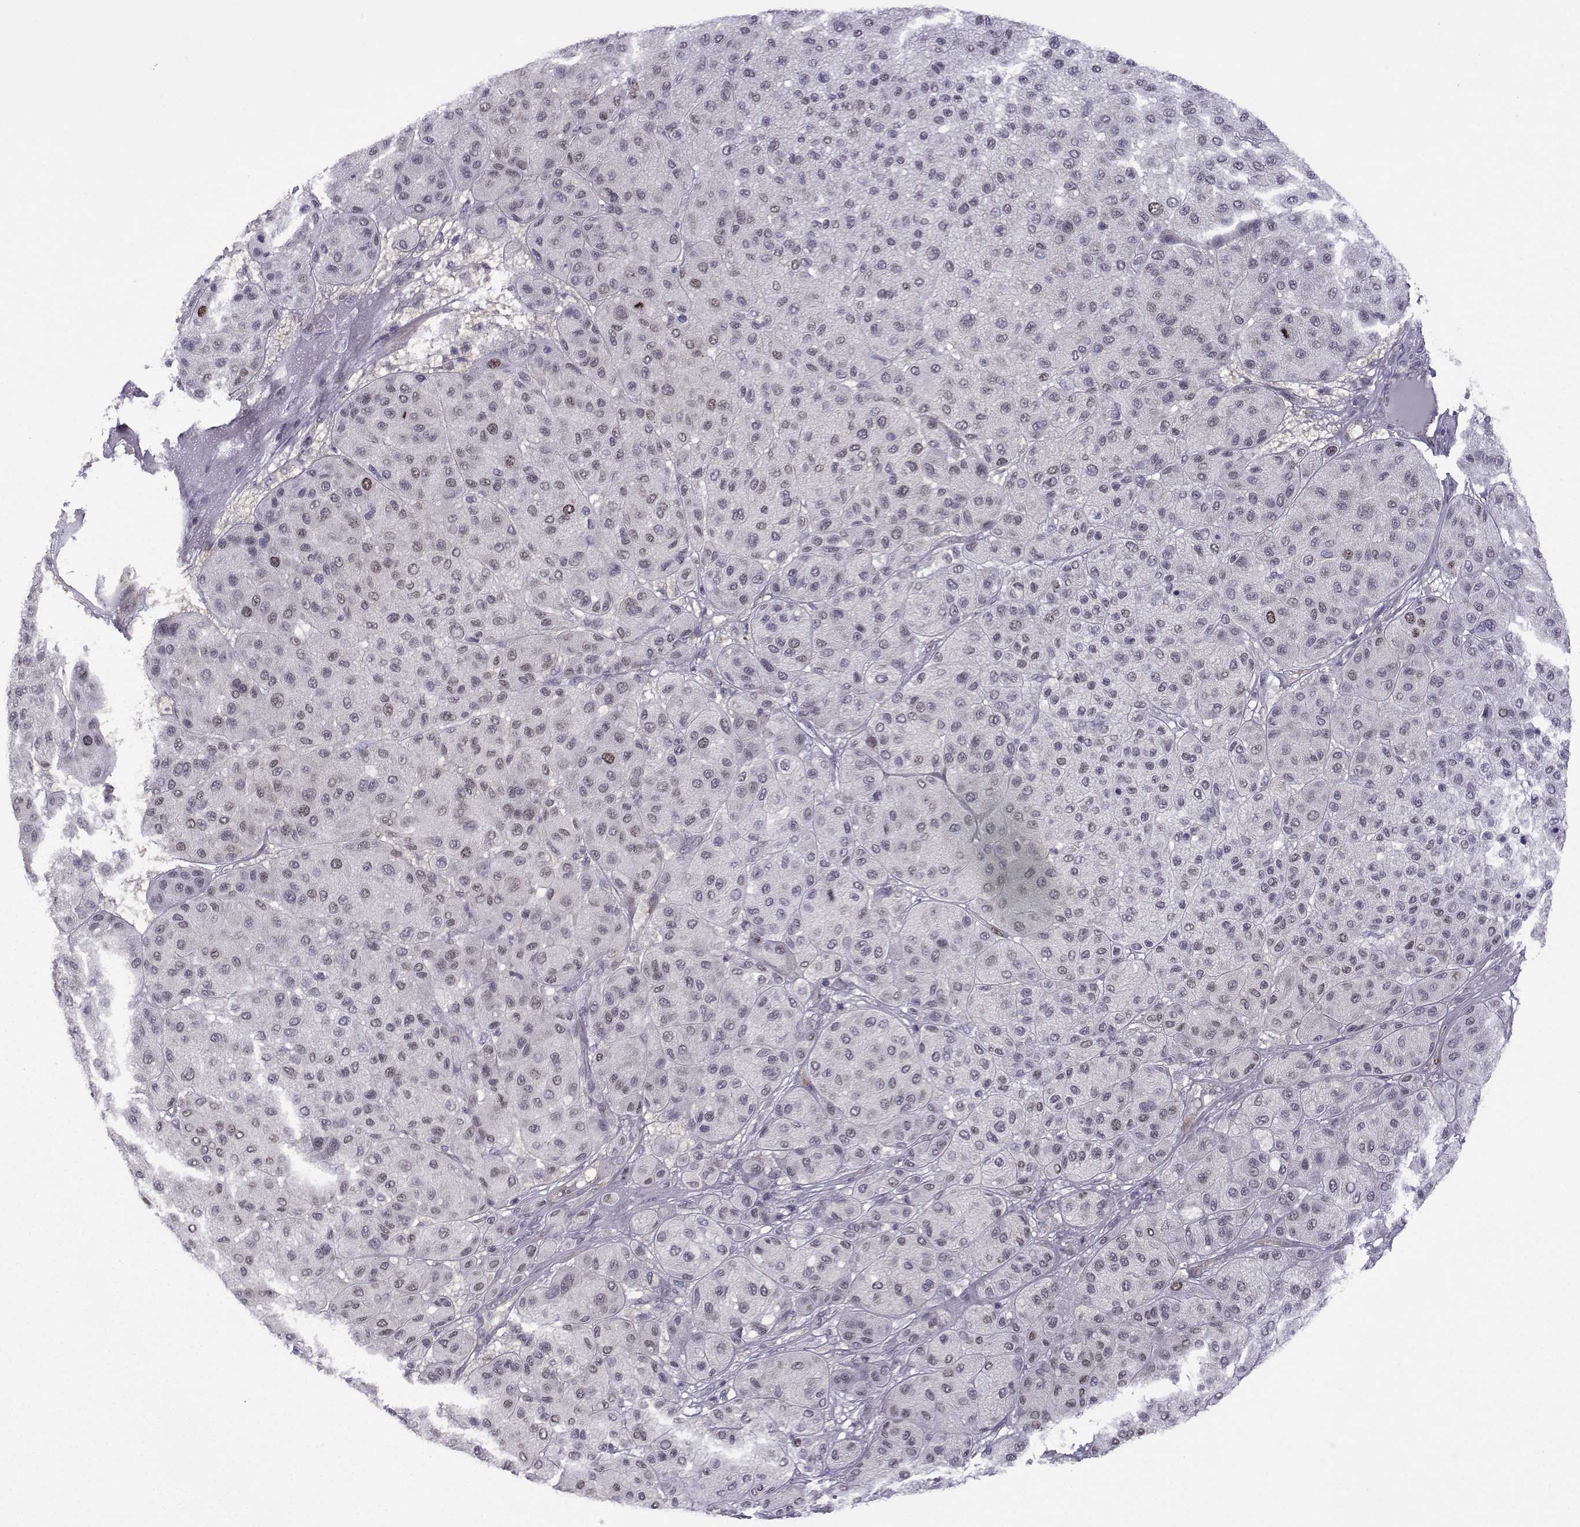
{"staining": {"intensity": "moderate", "quantity": "<25%", "location": "cytoplasmic/membranous,nuclear"}, "tissue": "melanoma", "cell_type": "Tumor cells", "image_type": "cancer", "snomed": [{"axis": "morphology", "description": "Malignant melanoma, Metastatic site"}, {"axis": "topography", "description": "Smooth muscle"}], "caption": "Human malignant melanoma (metastatic site) stained with a protein marker exhibits moderate staining in tumor cells.", "gene": "INCENP", "patient": {"sex": "male", "age": 41}}